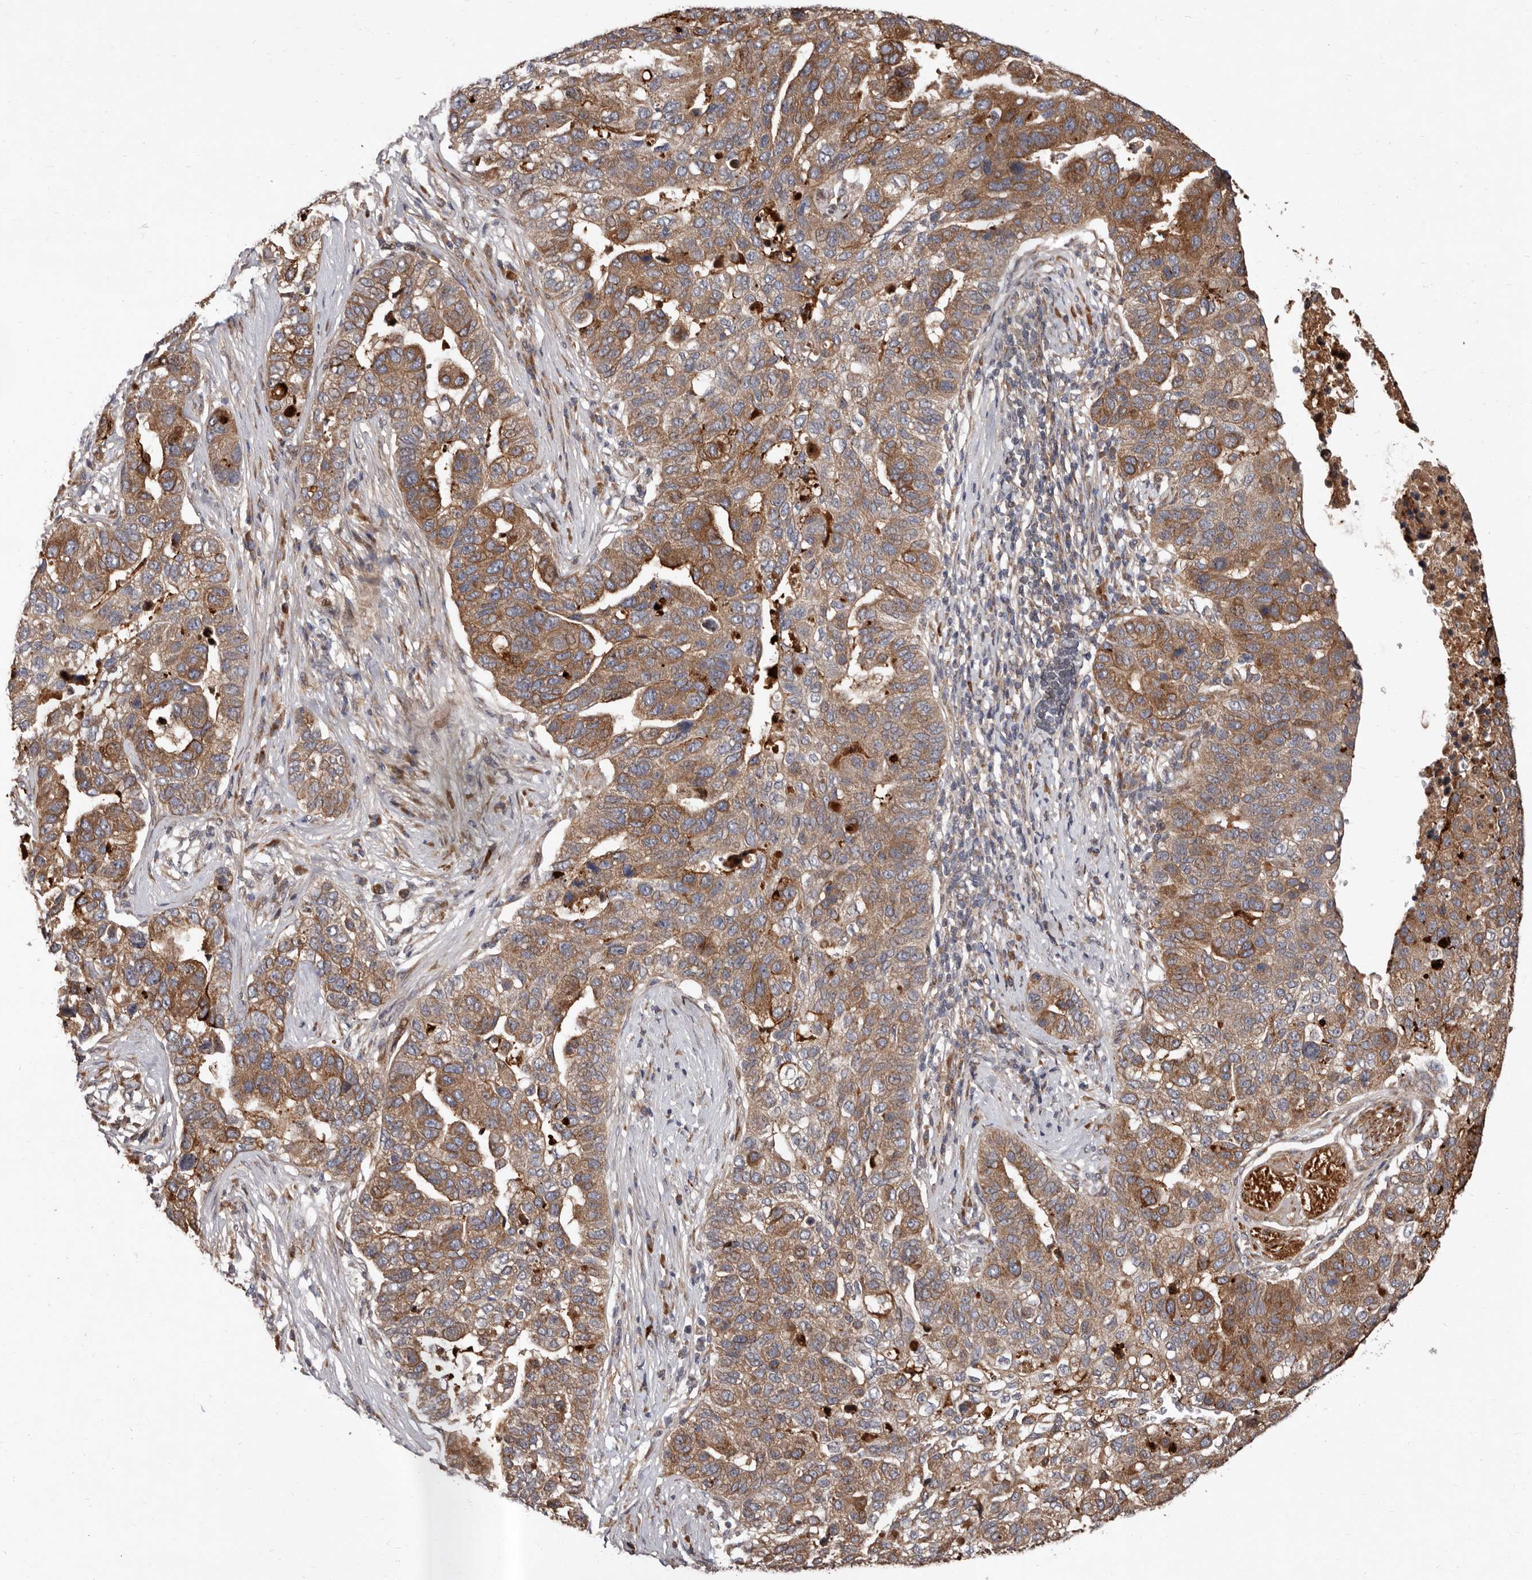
{"staining": {"intensity": "moderate", "quantity": ">75%", "location": "cytoplasmic/membranous"}, "tissue": "pancreatic cancer", "cell_type": "Tumor cells", "image_type": "cancer", "snomed": [{"axis": "morphology", "description": "Adenocarcinoma, NOS"}, {"axis": "topography", "description": "Pancreas"}], "caption": "Tumor cells demonstrate moderate cytoplasmic/membranous expression in approximately >75% of cells in pancreatic cancer.", "gene": "WEE2", "patient": {"sex": "female", "age": 61}}